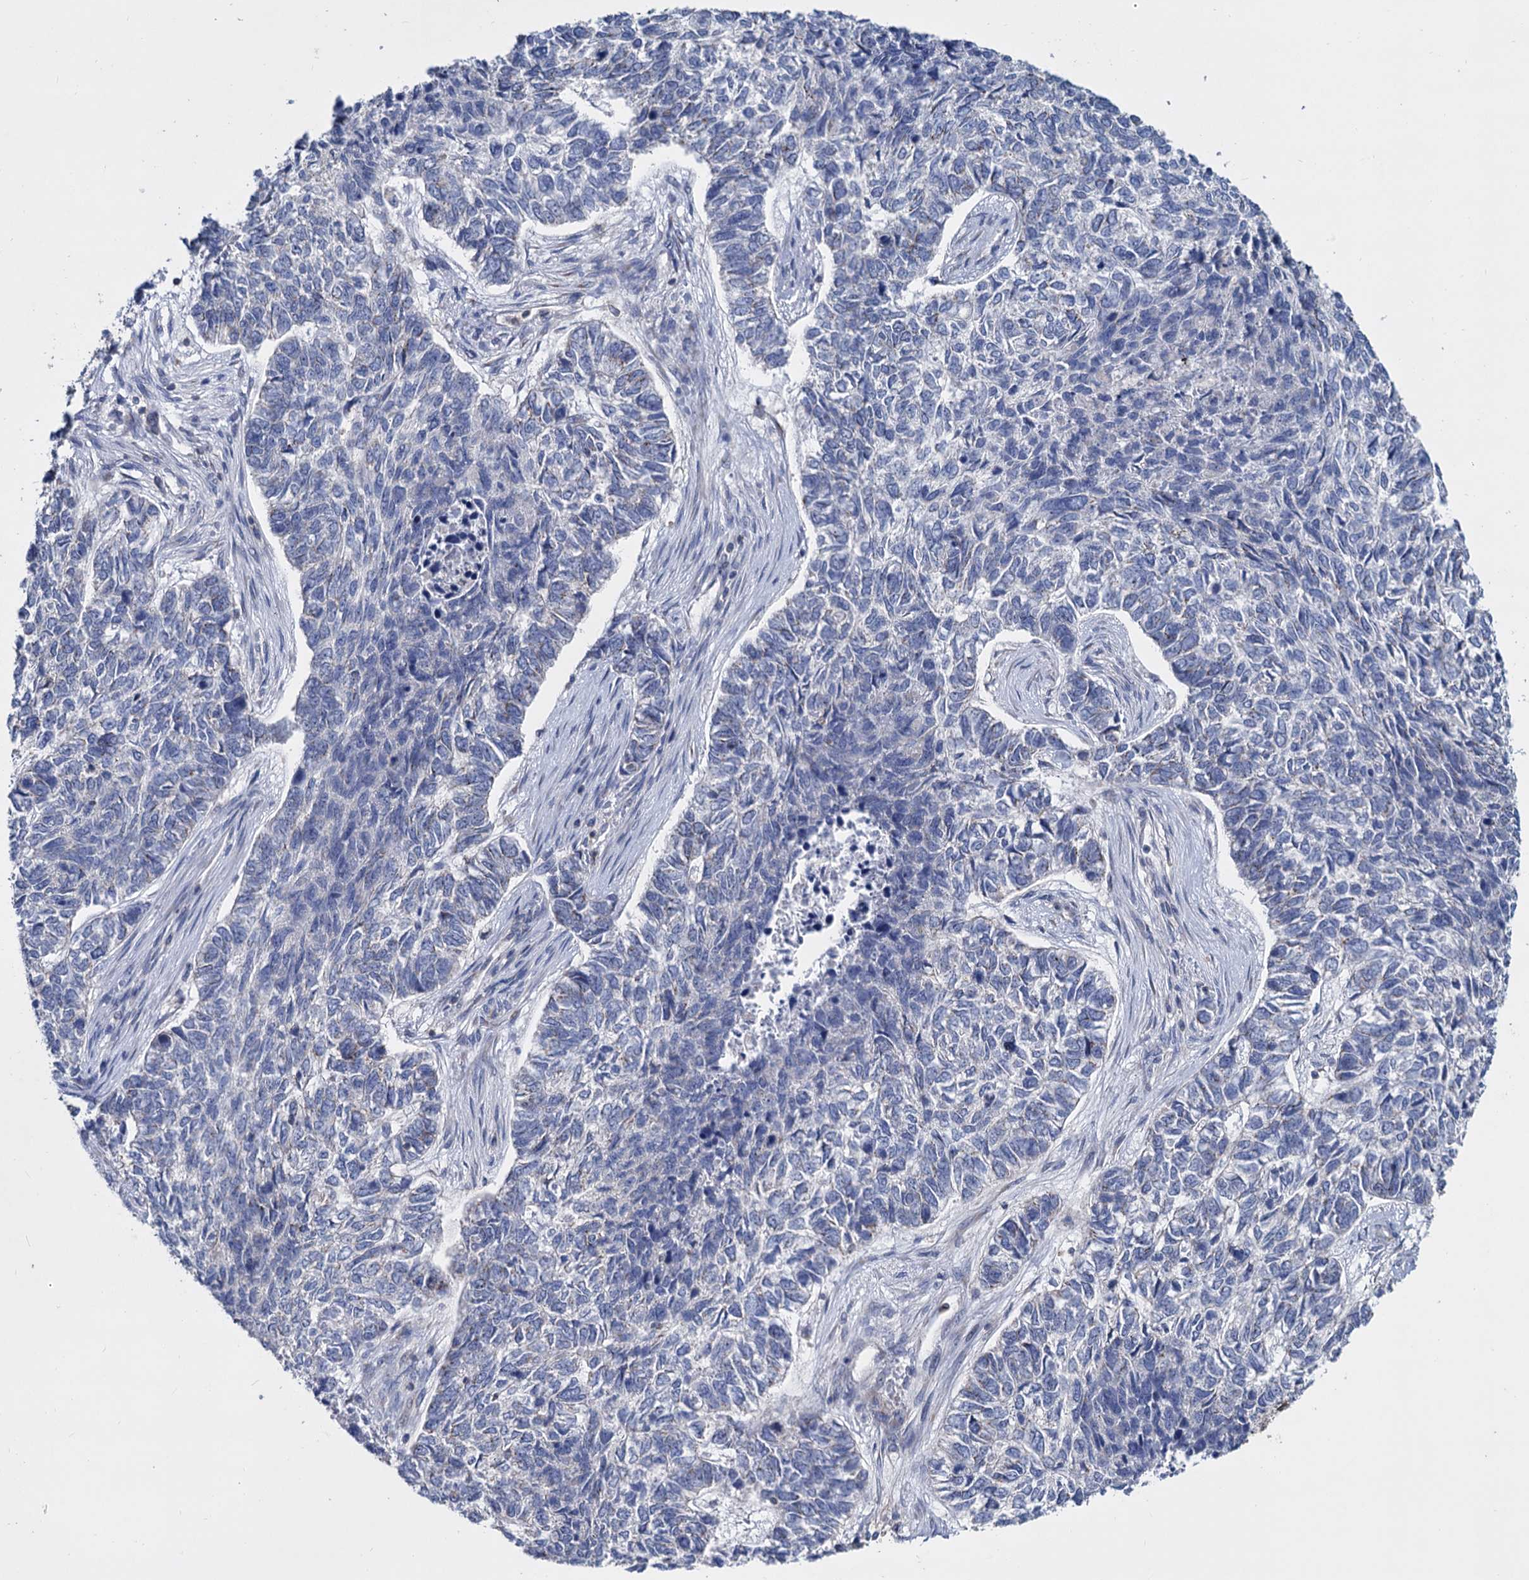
{"staining": {"intensity": "negative", "quantity": "none", "location": "none"}, "tissue": "skin cancer", "cell_type": "Tumor cells", "image_type": "cancer", "snomed": [{"axis": "morphology", "description": "Basal cell carcinoma"}, {"axis": "topography", "description": "Skin"}], "caption": "Tumor cells show no significant protein positivity in basal cell carcinoma (skin).", "gene": "LRCH4", "patient": {"sex": "female", "age": 65}}